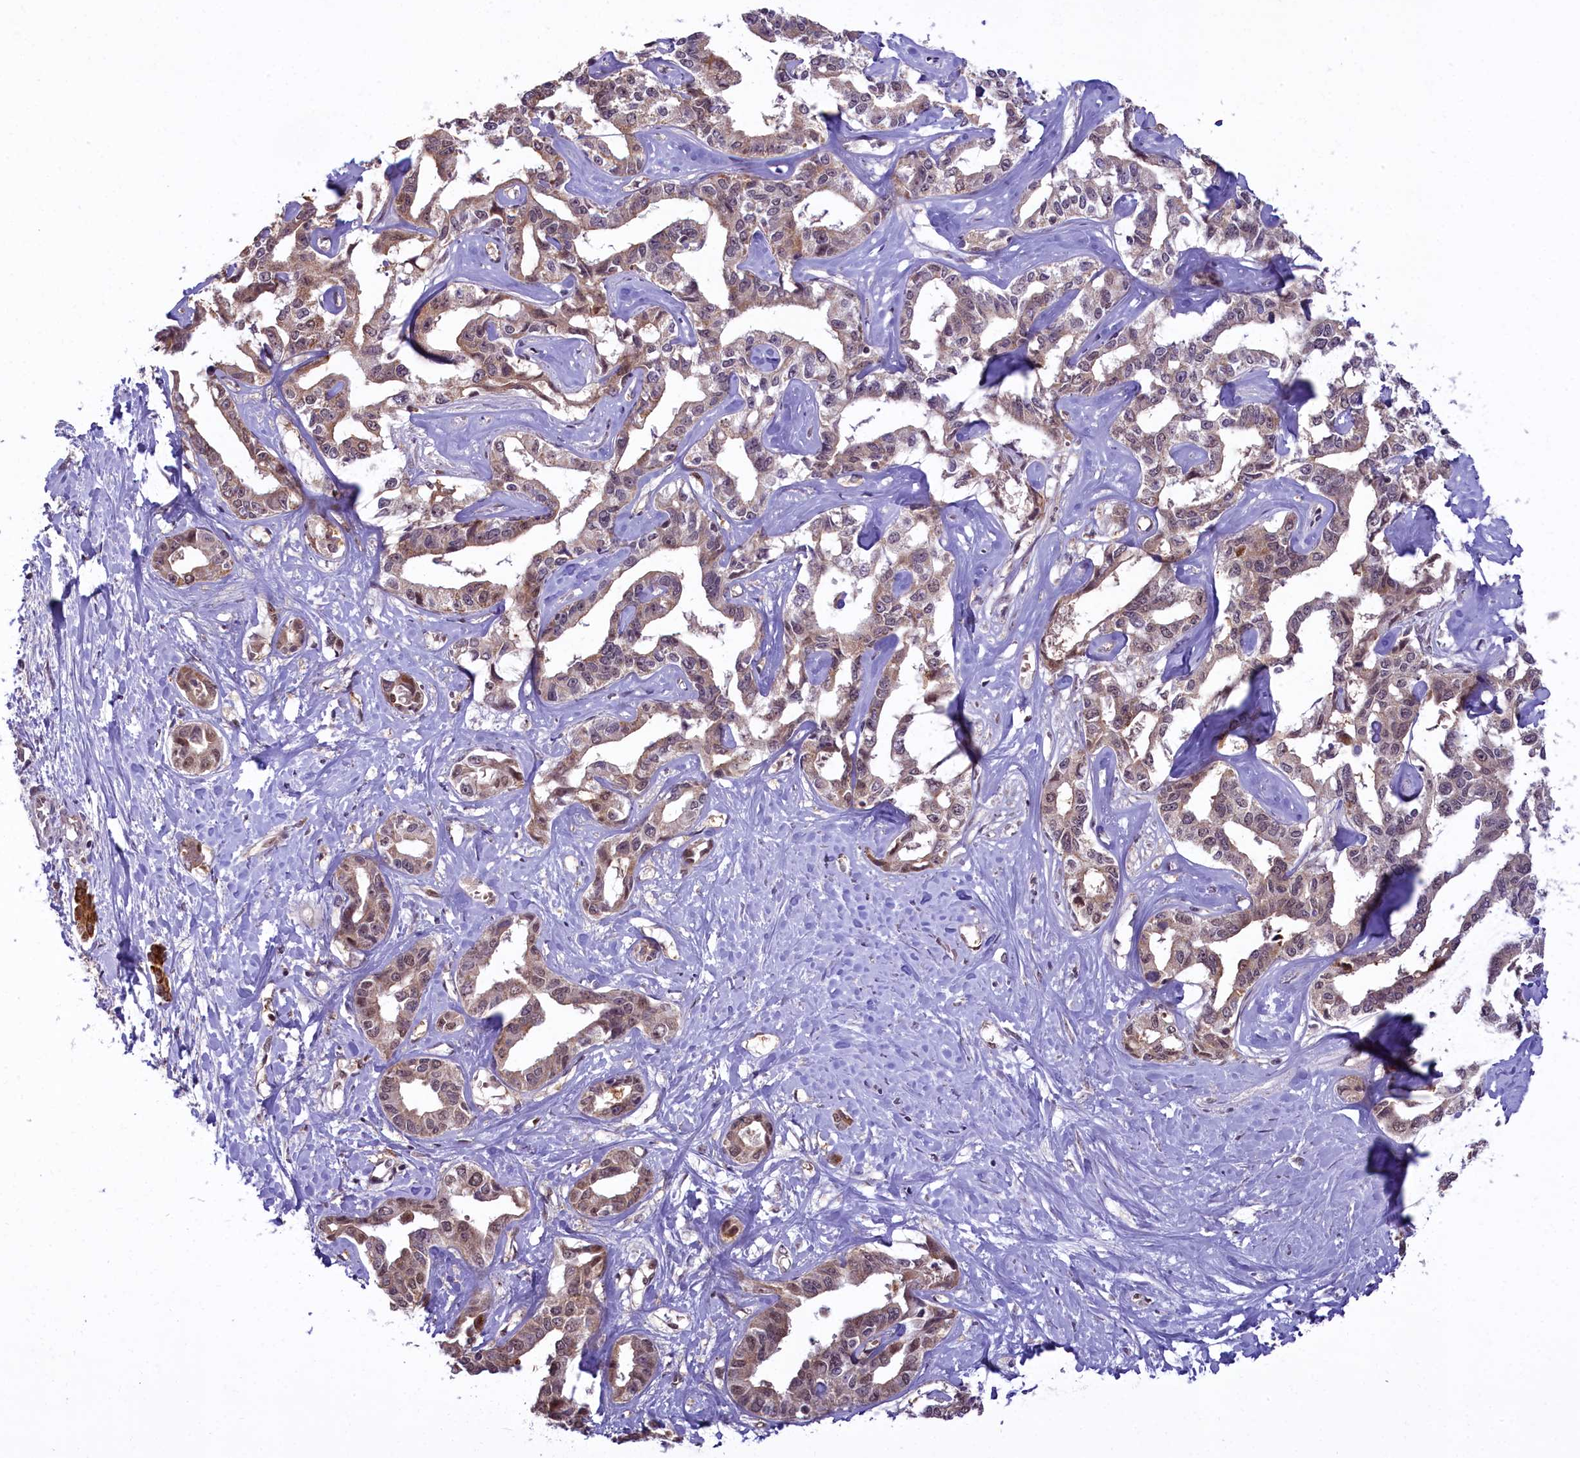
{"staining": {"intensity": "weak", "quantity": "25%-75%", "location": "cytoplasmic/membranous"}, "tissue": "liver cancer", "cell_type": "Tumor cells", "image_type": "cancer", "snomed": [{"axis": "morphology", "description": "Cholangiocarcinoma"}, {"axis": "topography", "description": "Liver"}], "caption": "Brown immunohistochemical staining in liver cancer reveals weak cytoplasmic/membranous staining in about 25%-75% of tumor cells. The protein is stained brown, and the nuclei are stained in blue (DAB IHC with brightfield microscopy, high magnification).", "gene": "CARD8", "patient": {"sex": "male", "age": 59}}